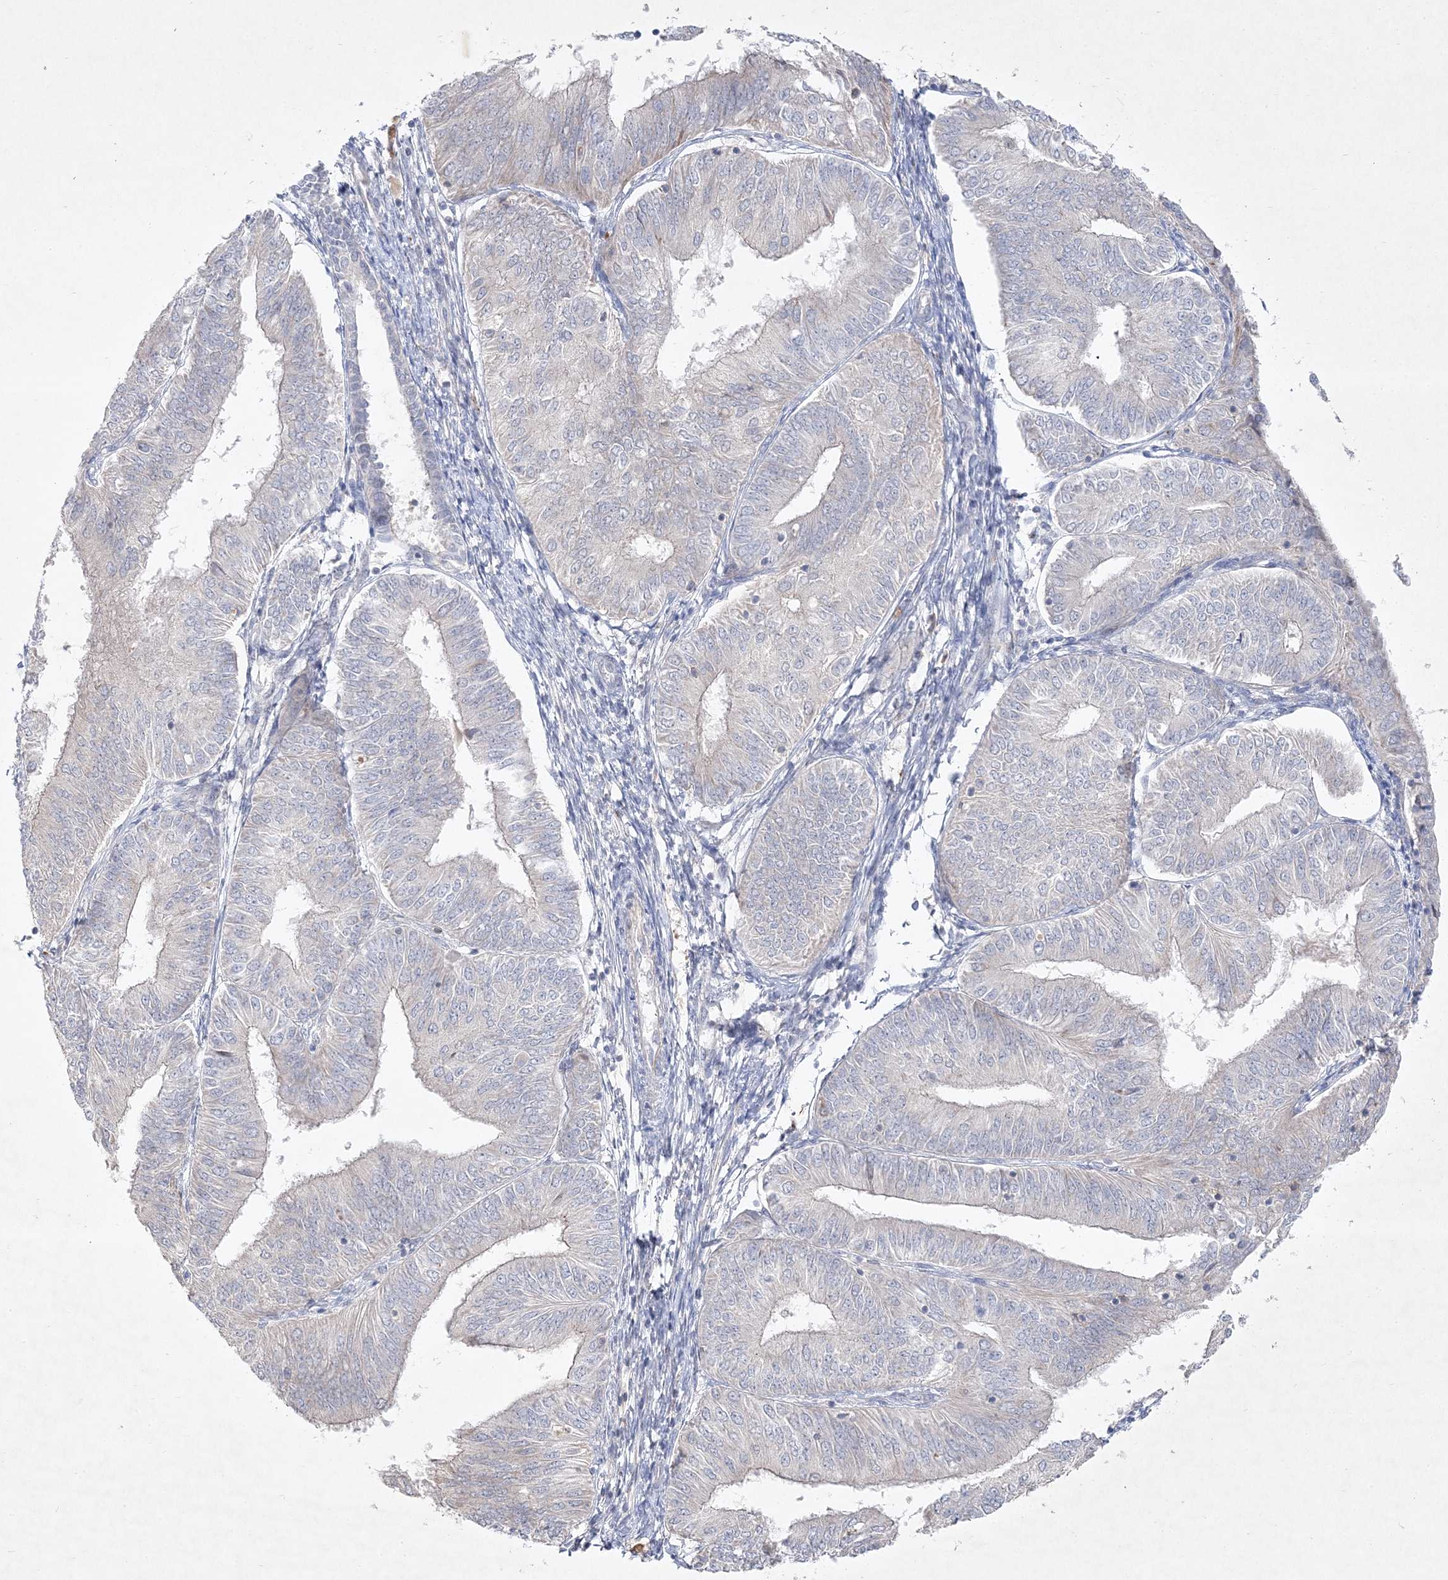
{"staining": {"intensity": "negative", "quantity": "none", "location": "none"}, "tissue": "endometrial cancer", "cell_type": "Tumor cells", "image_type": "cancer", "snomed": [{"axis": "morphology", "description": "Adenocarcinoma, NOS"}, {"axis": "topography", "description": "Endometrium"}], "caption": "This is an immunohistochemistry (IHC) histopathology image of endometrial adenocarcinoma. There is no expression in tumor cells.", "gene": "CLNK", "patient": {"sex": "female", "age": 58}}